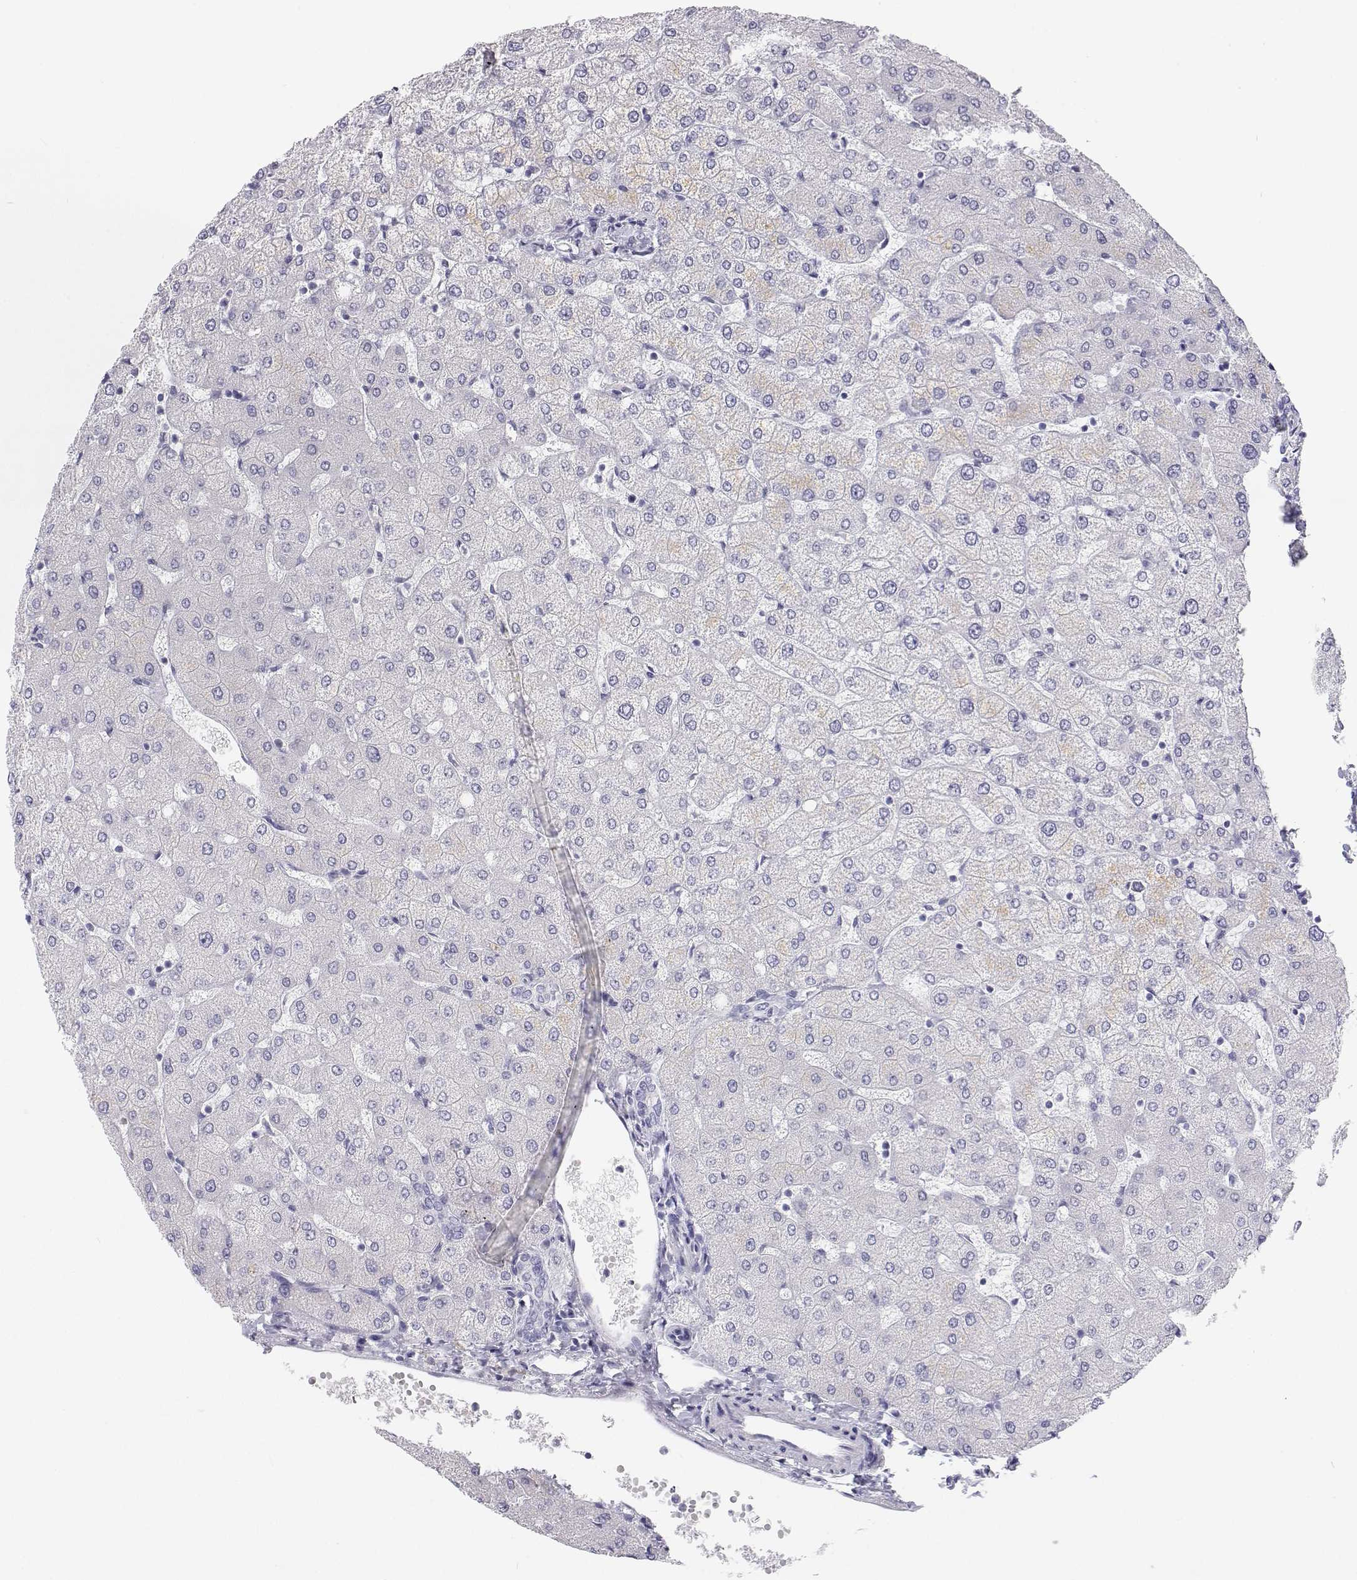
{"staining": {"intensity": "negative", "quantity": "none", "location": "none"}, "tissue": "liver", "cell_type": "Cholangiocytes", "image_type": "normal", "snomed": [{"axis": "morphology", "description": "Normal tissue, NOS"}, {"axis": "topography", "description": "Liver"}], "caption": "Benign liver was stained to show a protein in brown. There is no significant expression in cholangiocytes. Nuclei are stained in blue.", "gene": "TTN", "patient": {"sex": "female", "age": 54}}